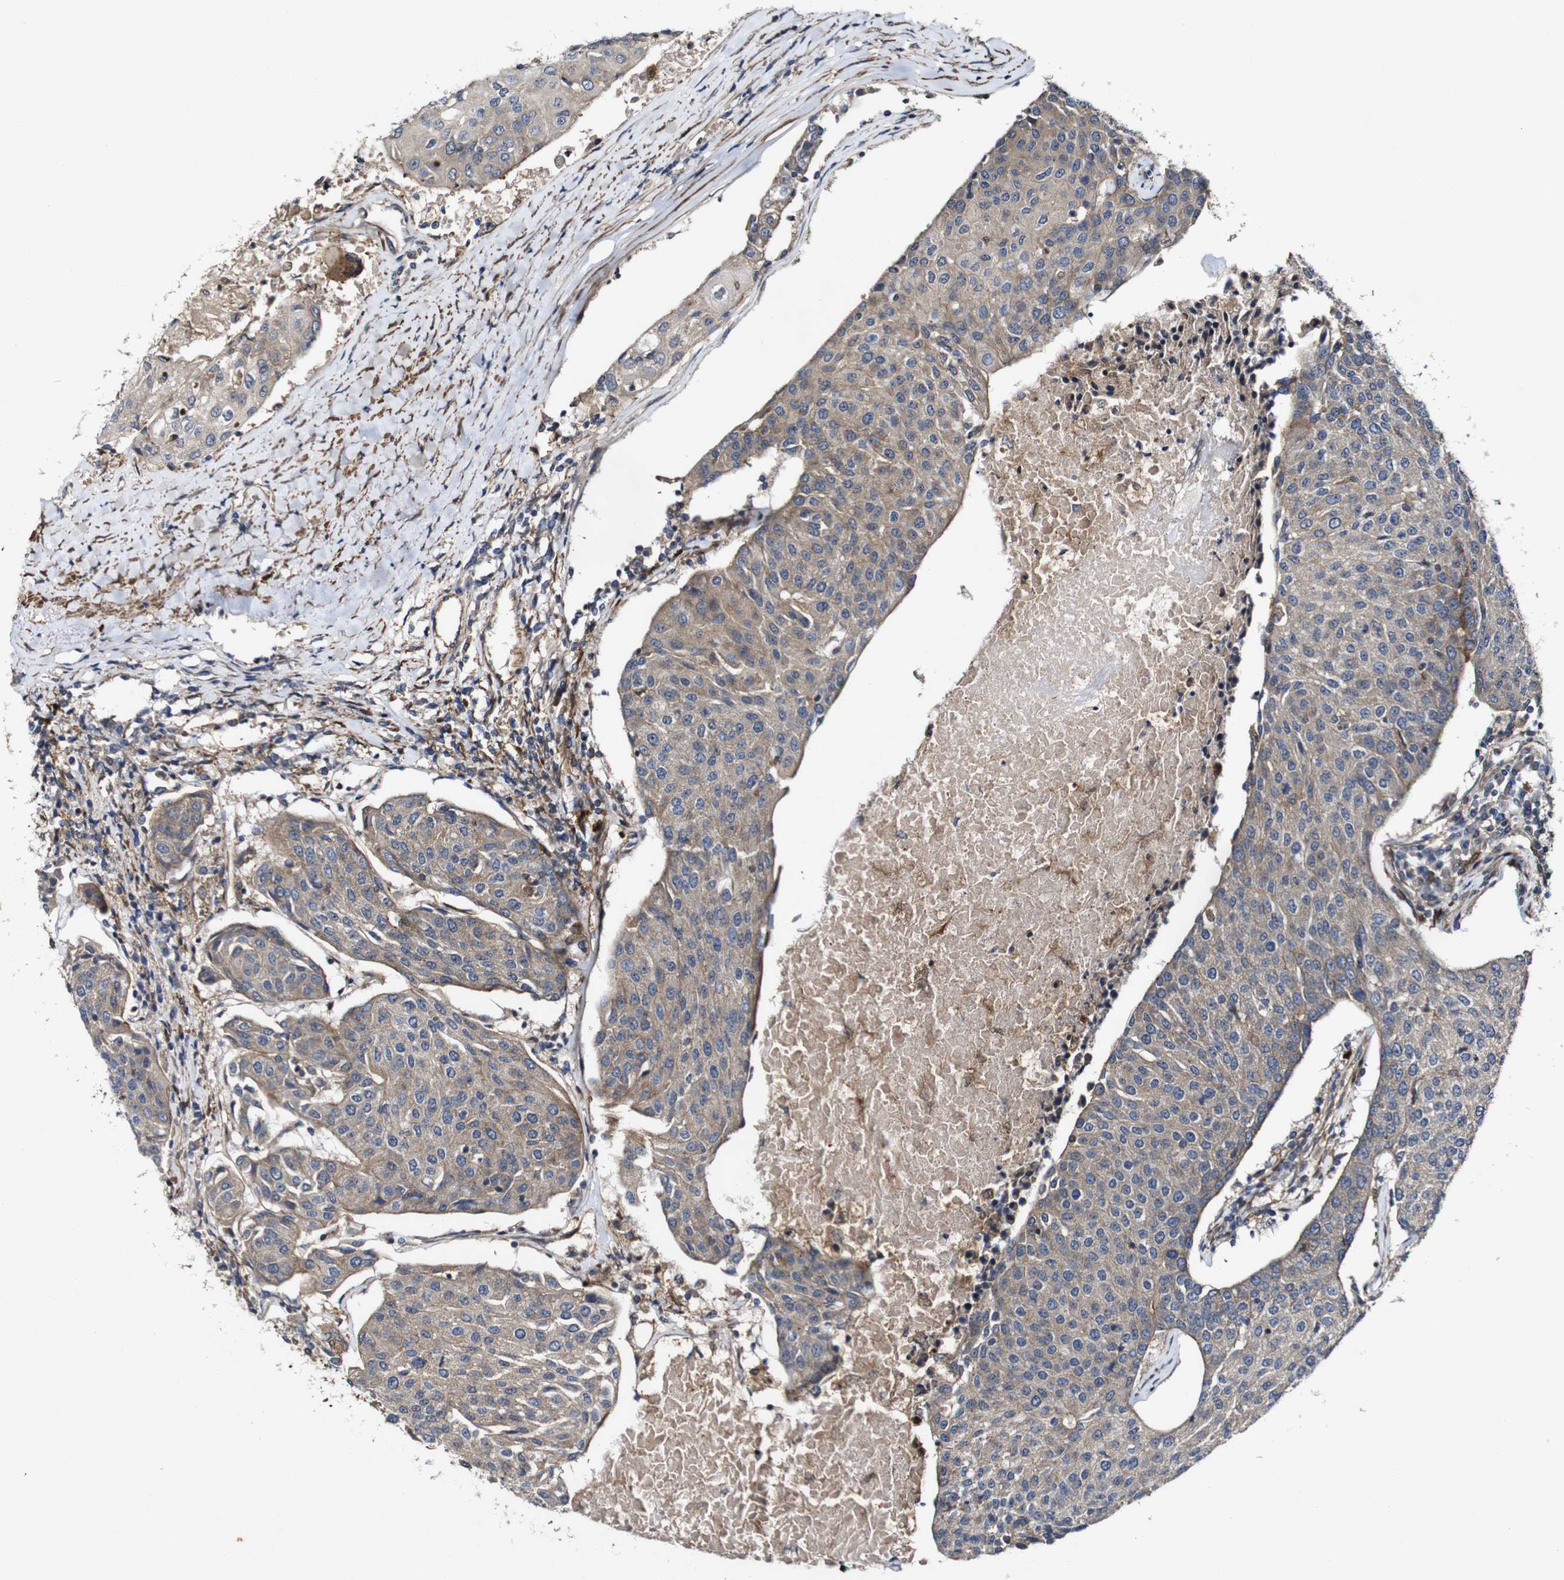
{"staining": {"intensity": "weak", "quantity": ">75%", "location": "cytoplasmic/membranous"}, "tissue": "urothelial cancer", "cell_type": "Tumor cells", "image_type": "cancer", "snomed": [{"axis": "morphology", "description": "Urothelial carcinoma, High grade"}, {"axis": "topography", "description": "Urinary bladder"}], "caption": "Urothelial cancer was stained to show a protein in brown. There is low levels of weak cytoplasmic/membranous expression in about >75% of tumor cells.", "gene": "GSDME", "patient": {"sex": "female", "age": 85}}